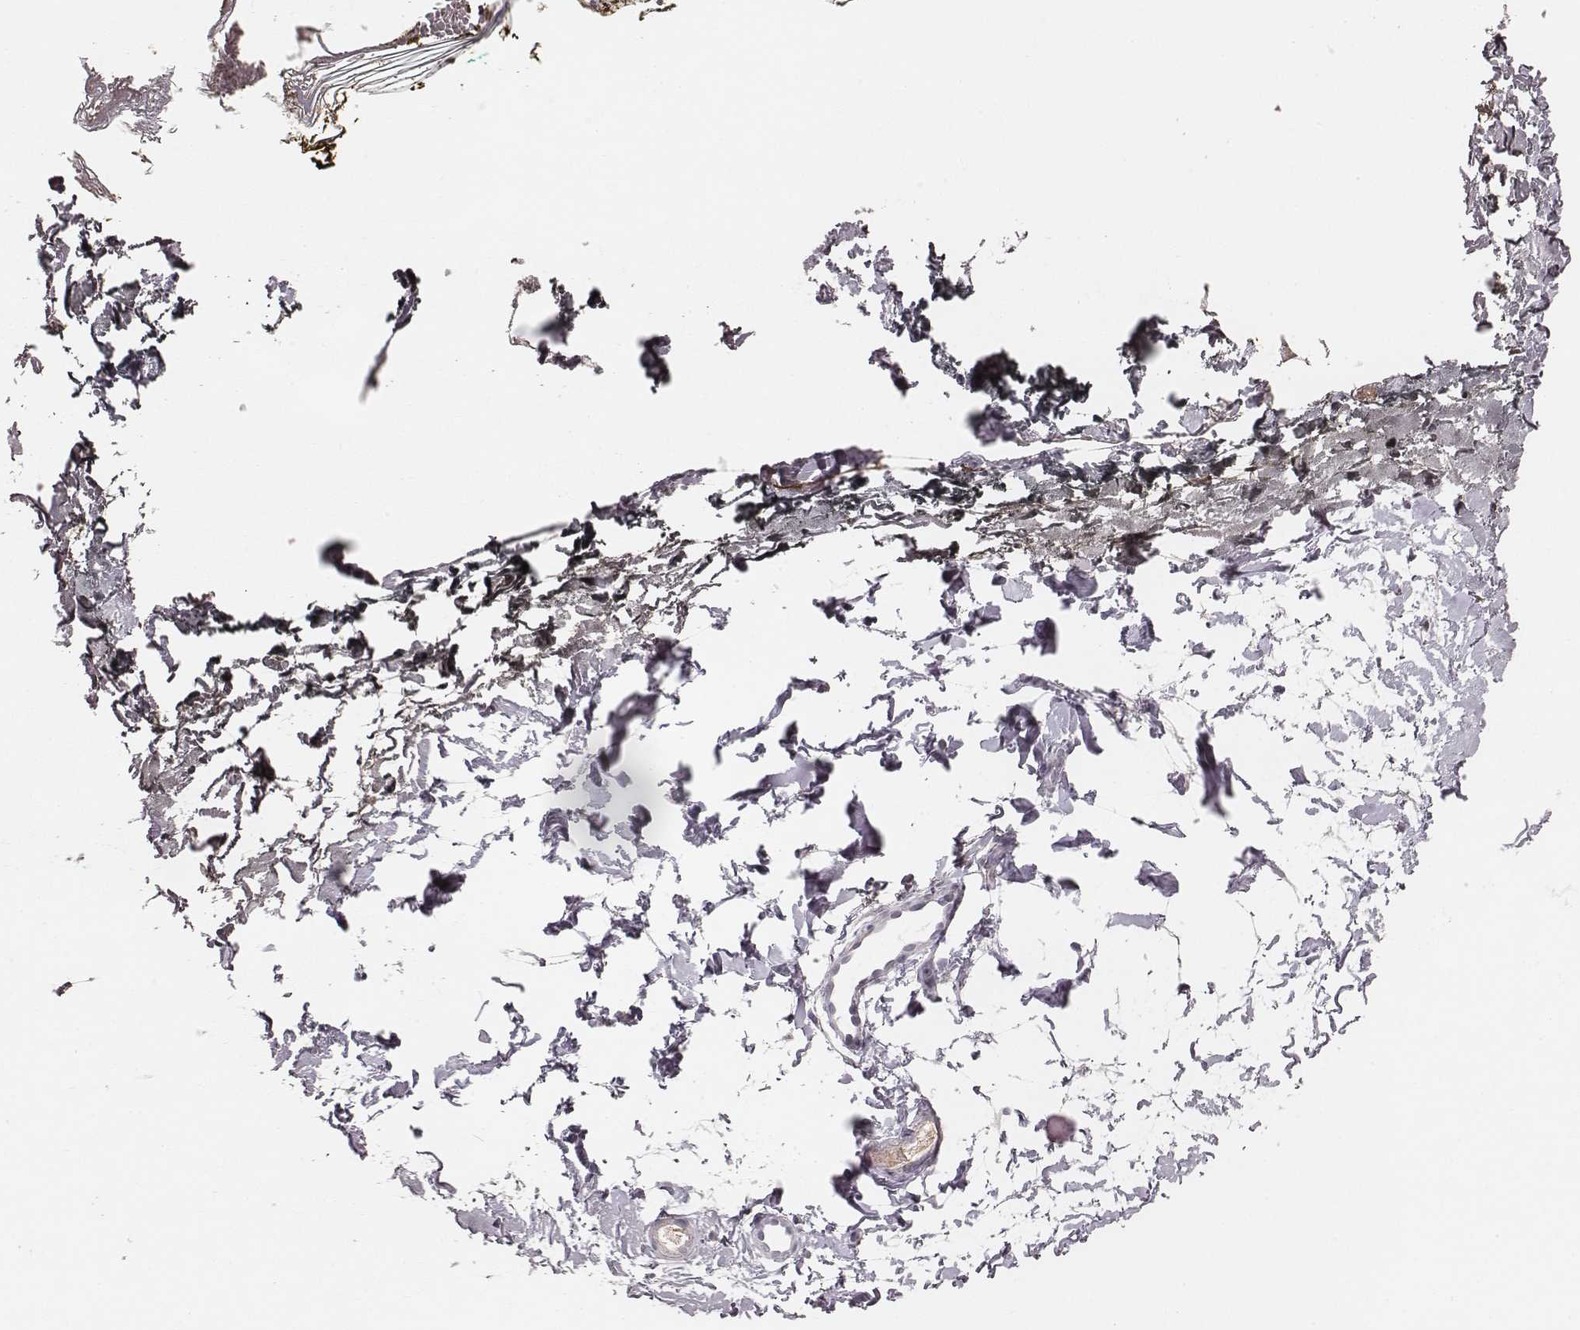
{"staining": {"intensity": "negative", "quantity": "none", "location": "none"}, "tissue": "skin", "cell_type": "Fibroblasts", "image_type": "normal", "snomed": [{"axis": "morphology", "description": "Normal tissue, NOS"}, {"axis": "topography", "description": "Skin"}], "caption": "Human skin stained for a protein using immunohistochemistry reveals no expression in fibroblasts.", "gene": "LY6K", "patient": {"sex": "female", "age": 34}}